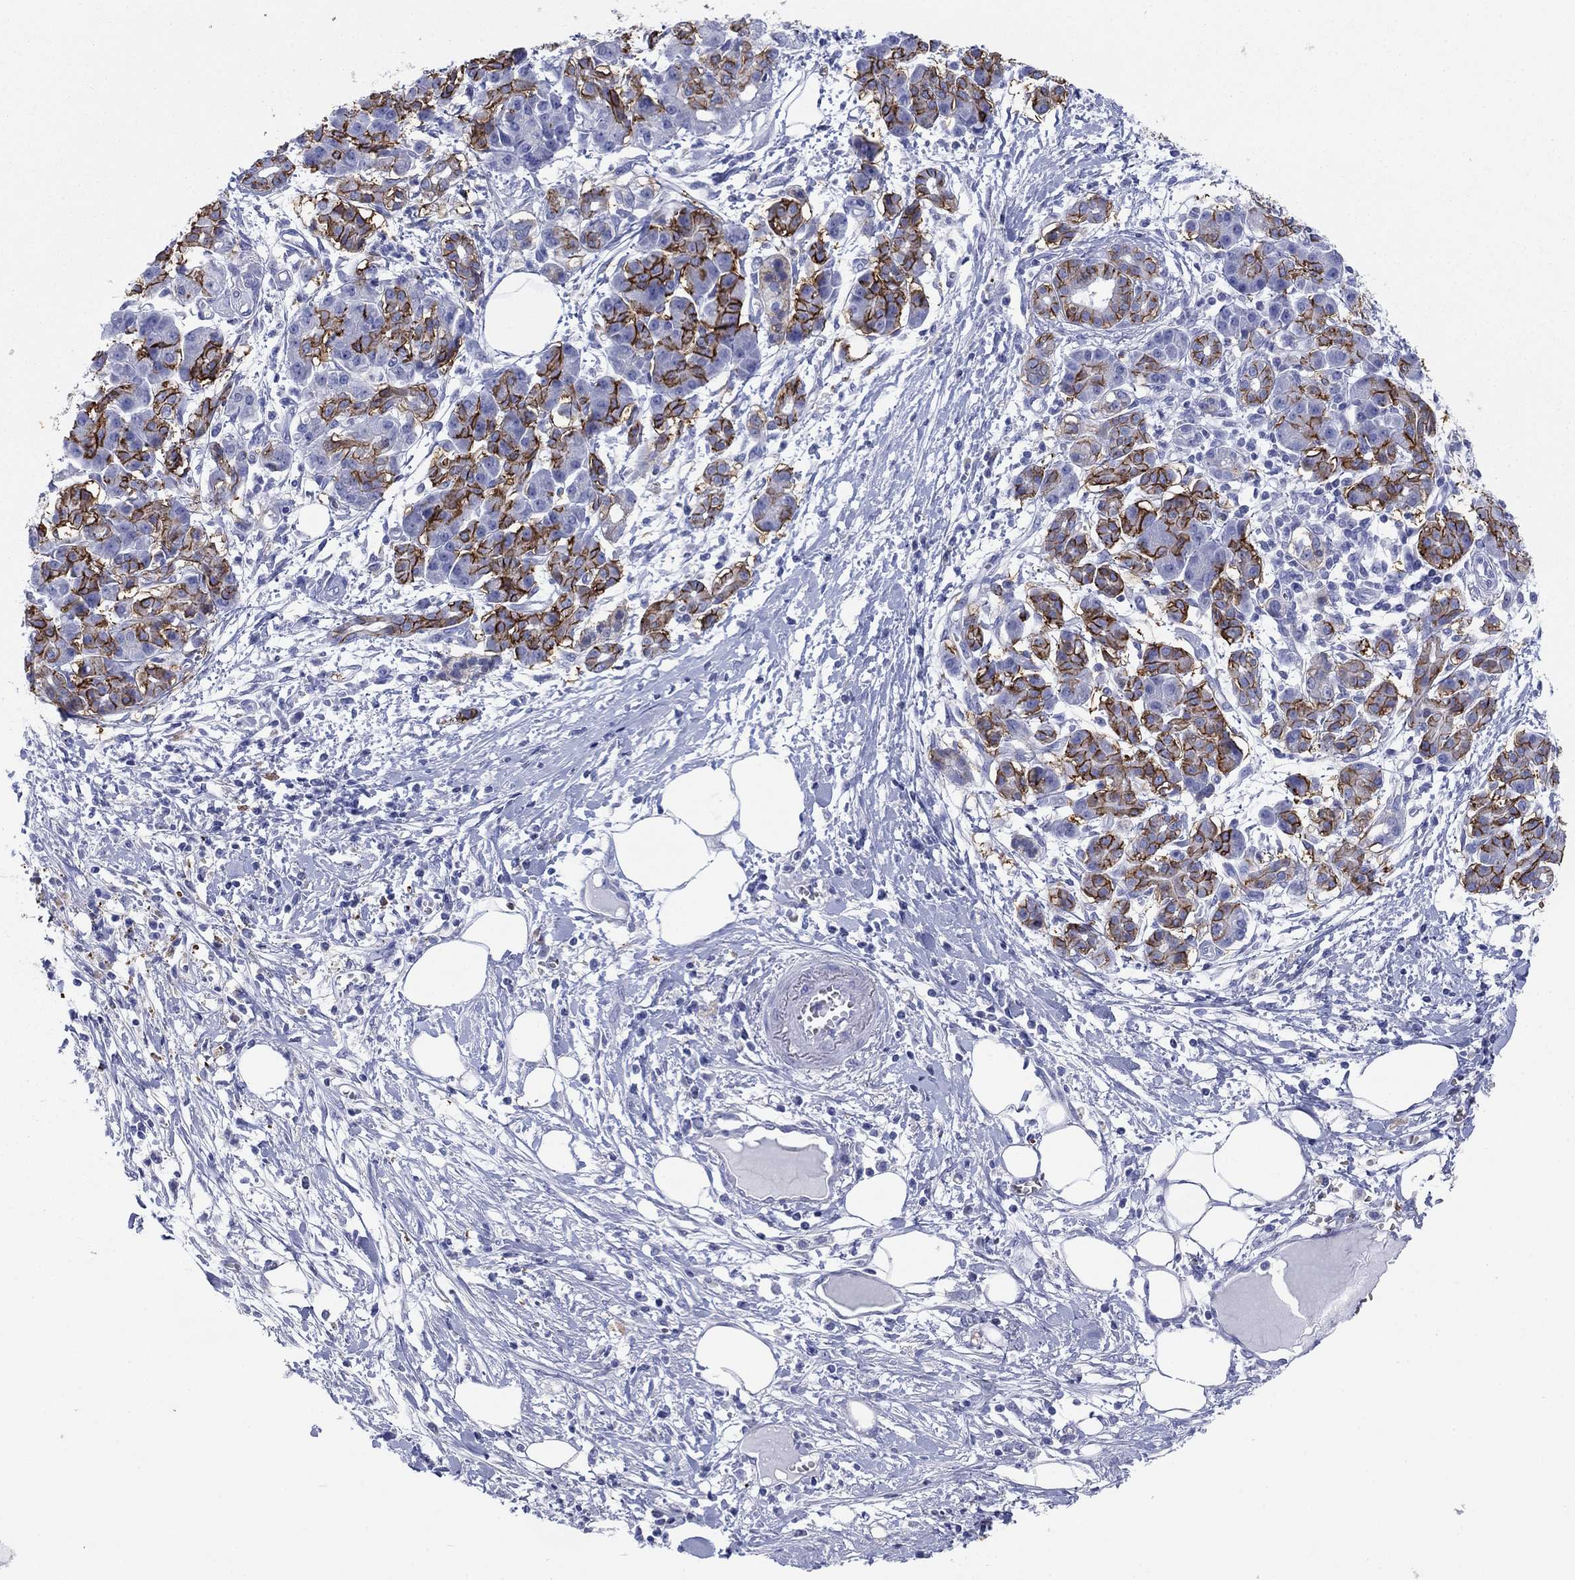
{"staining": {"intensity": "strong", "quantity": ">75%", "location": "cytoplasmic/membranous"}, "tissue": "pancreatic cancer", "cell_type": "Tumor cells", "image_type": "cancer", "snomed": [{"axis": "morphology", "description": "Adenocarcinoma, NOS"}, {"axis": "topography", "description": "Pancreas"}], "caption": "There is high levels of strong cytoplasmic/membranous staining in tumor cells of adenocarcinoma (pancreatic), as demonstrated by immunohistochemical staining (brown color).", "gene": "ATP1B1", "patient": {"sex": "male", "age": 72}}